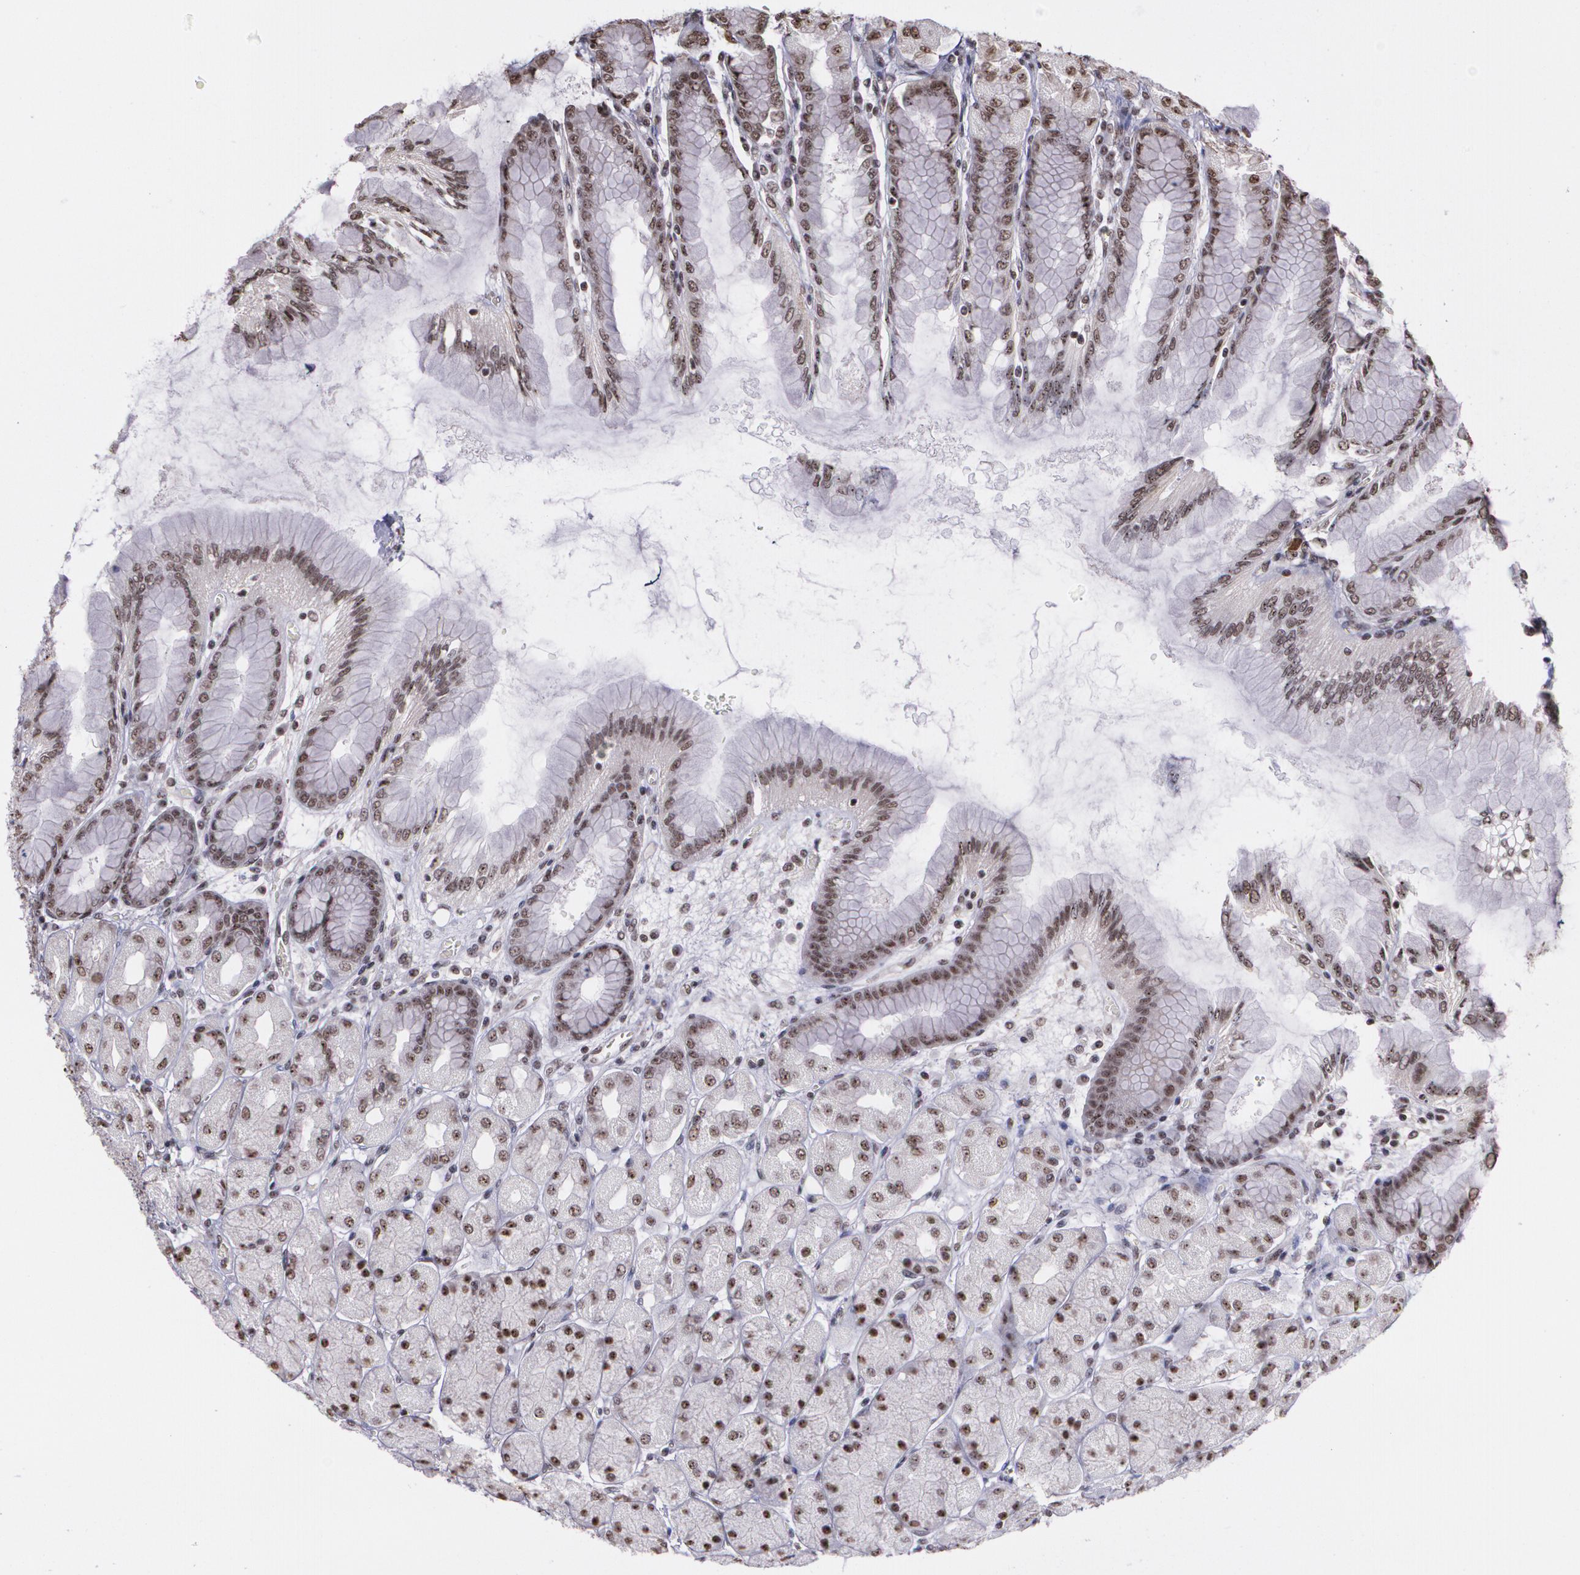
{"staining": {"intensity": "moderate", "quantity": ">75%", "location": "nuclear"}, "tissue": "stomach", "cell_type": "Glandular cells", "image_type": "normal", "snomed": [{"axis": "morphology", "description": "Normal tissue, NOS"}, {"axis": "topography", "description": "Stomach, upper"}], "caption": "The micrograph demonstrates staining of benign stomach, revealing moderate nuclear protein staining (brown color) within glandular cells. Nuclei are stained in blue.", "gene": "C6orf15", "patient": {"sex": "female", "age": 56}}